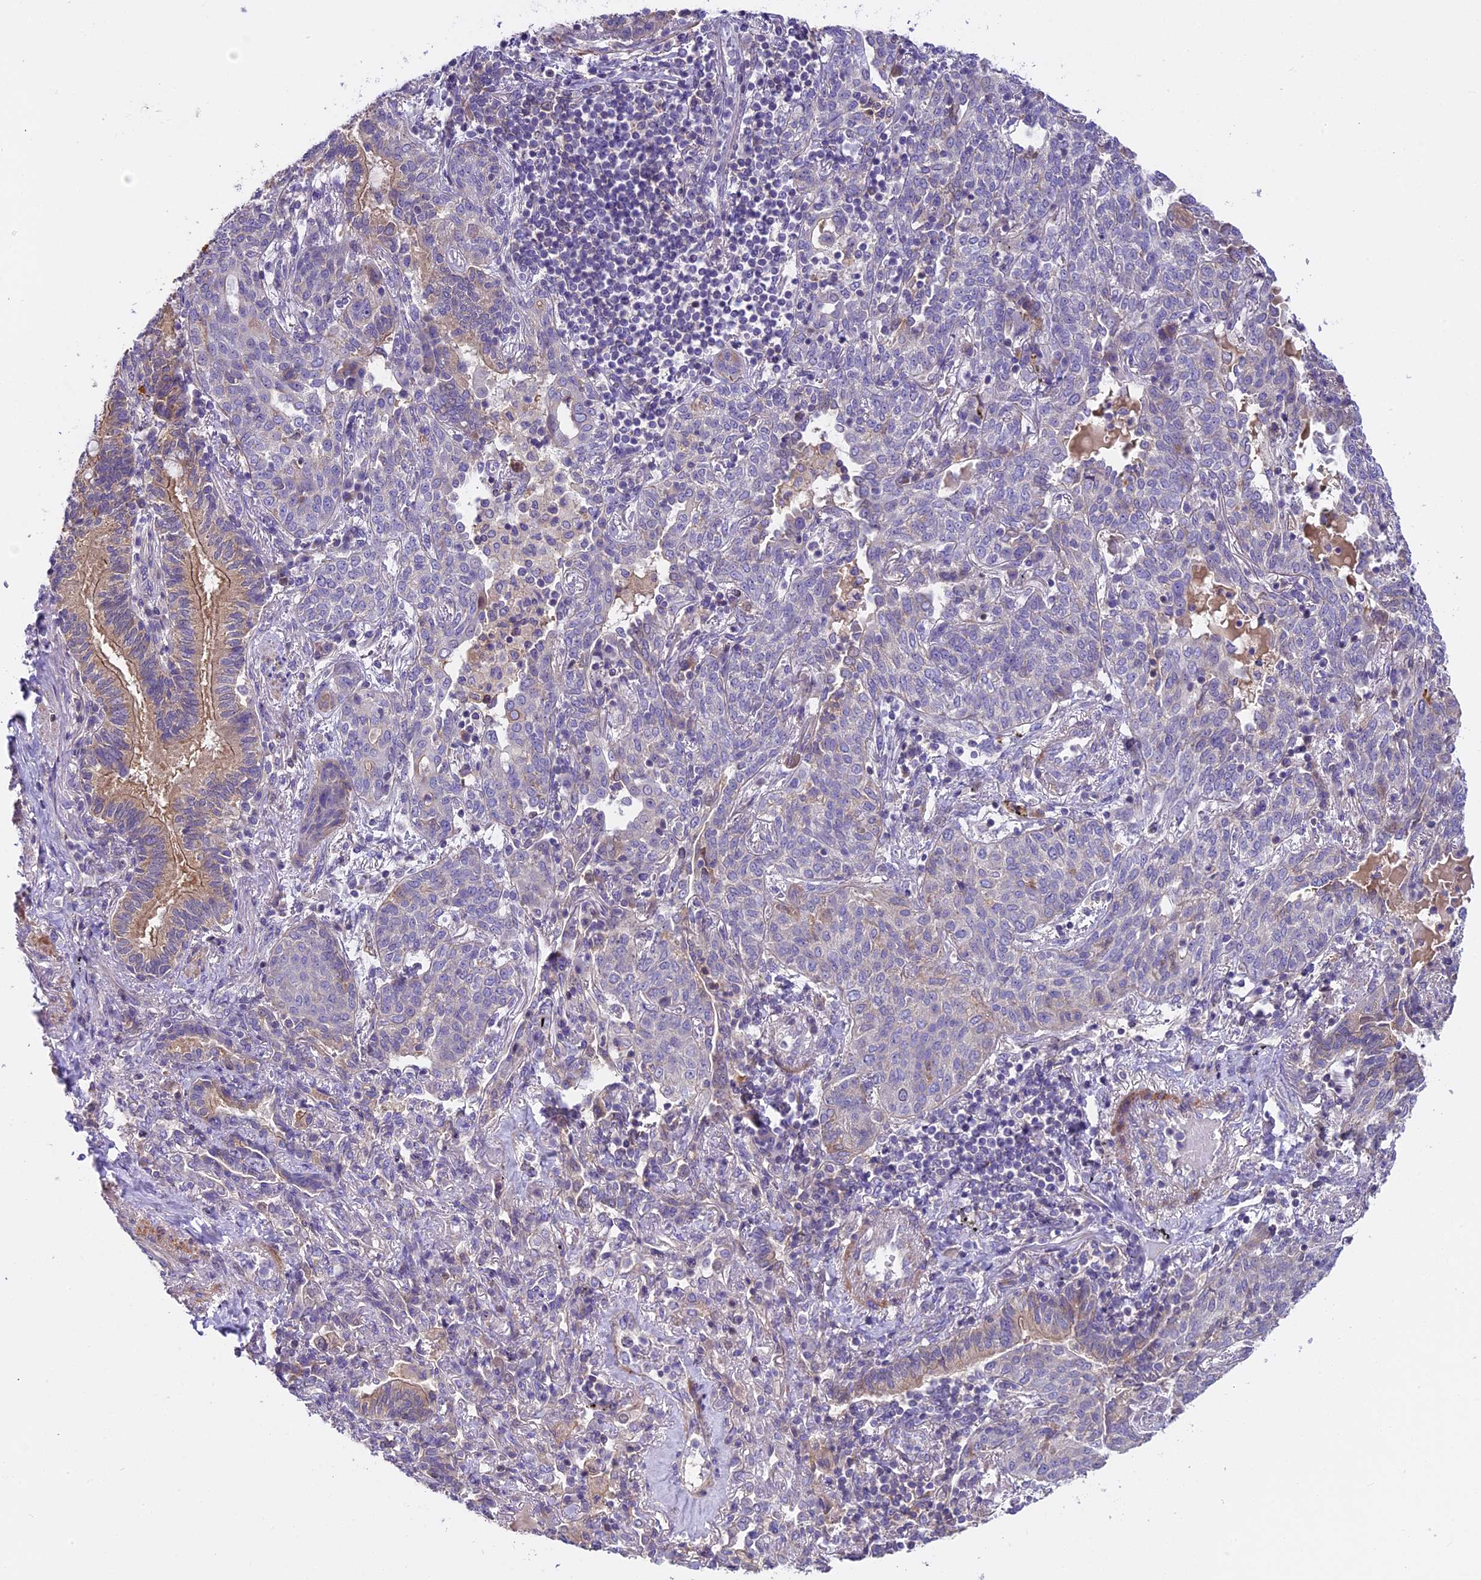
{"staining": {"intensity": "moderate", "quantity": "<25%", "location": "cytoplasmic/membranous"}, "tissue": "lung cancer", "cell_type": "Tumor cells", "image_type": "cancer", "snomed": [{"axis": "morphology", "description": "Squamous cell carcinoma, NOS"}, {"axis": "topography", "description": "Lung"}], "caption": "Lung cancer stained with DAB immunohistochemistry reveals low levels of moderate cytoplasmic/membranous positivity in about <25% of tumor cells. Using DAB (brown) and hematoxylin (blue) stains, captured at high magnification using brightfield microscopy.", "gene": "FAM98C", "patient": {"sex": "female", "age": 70}}